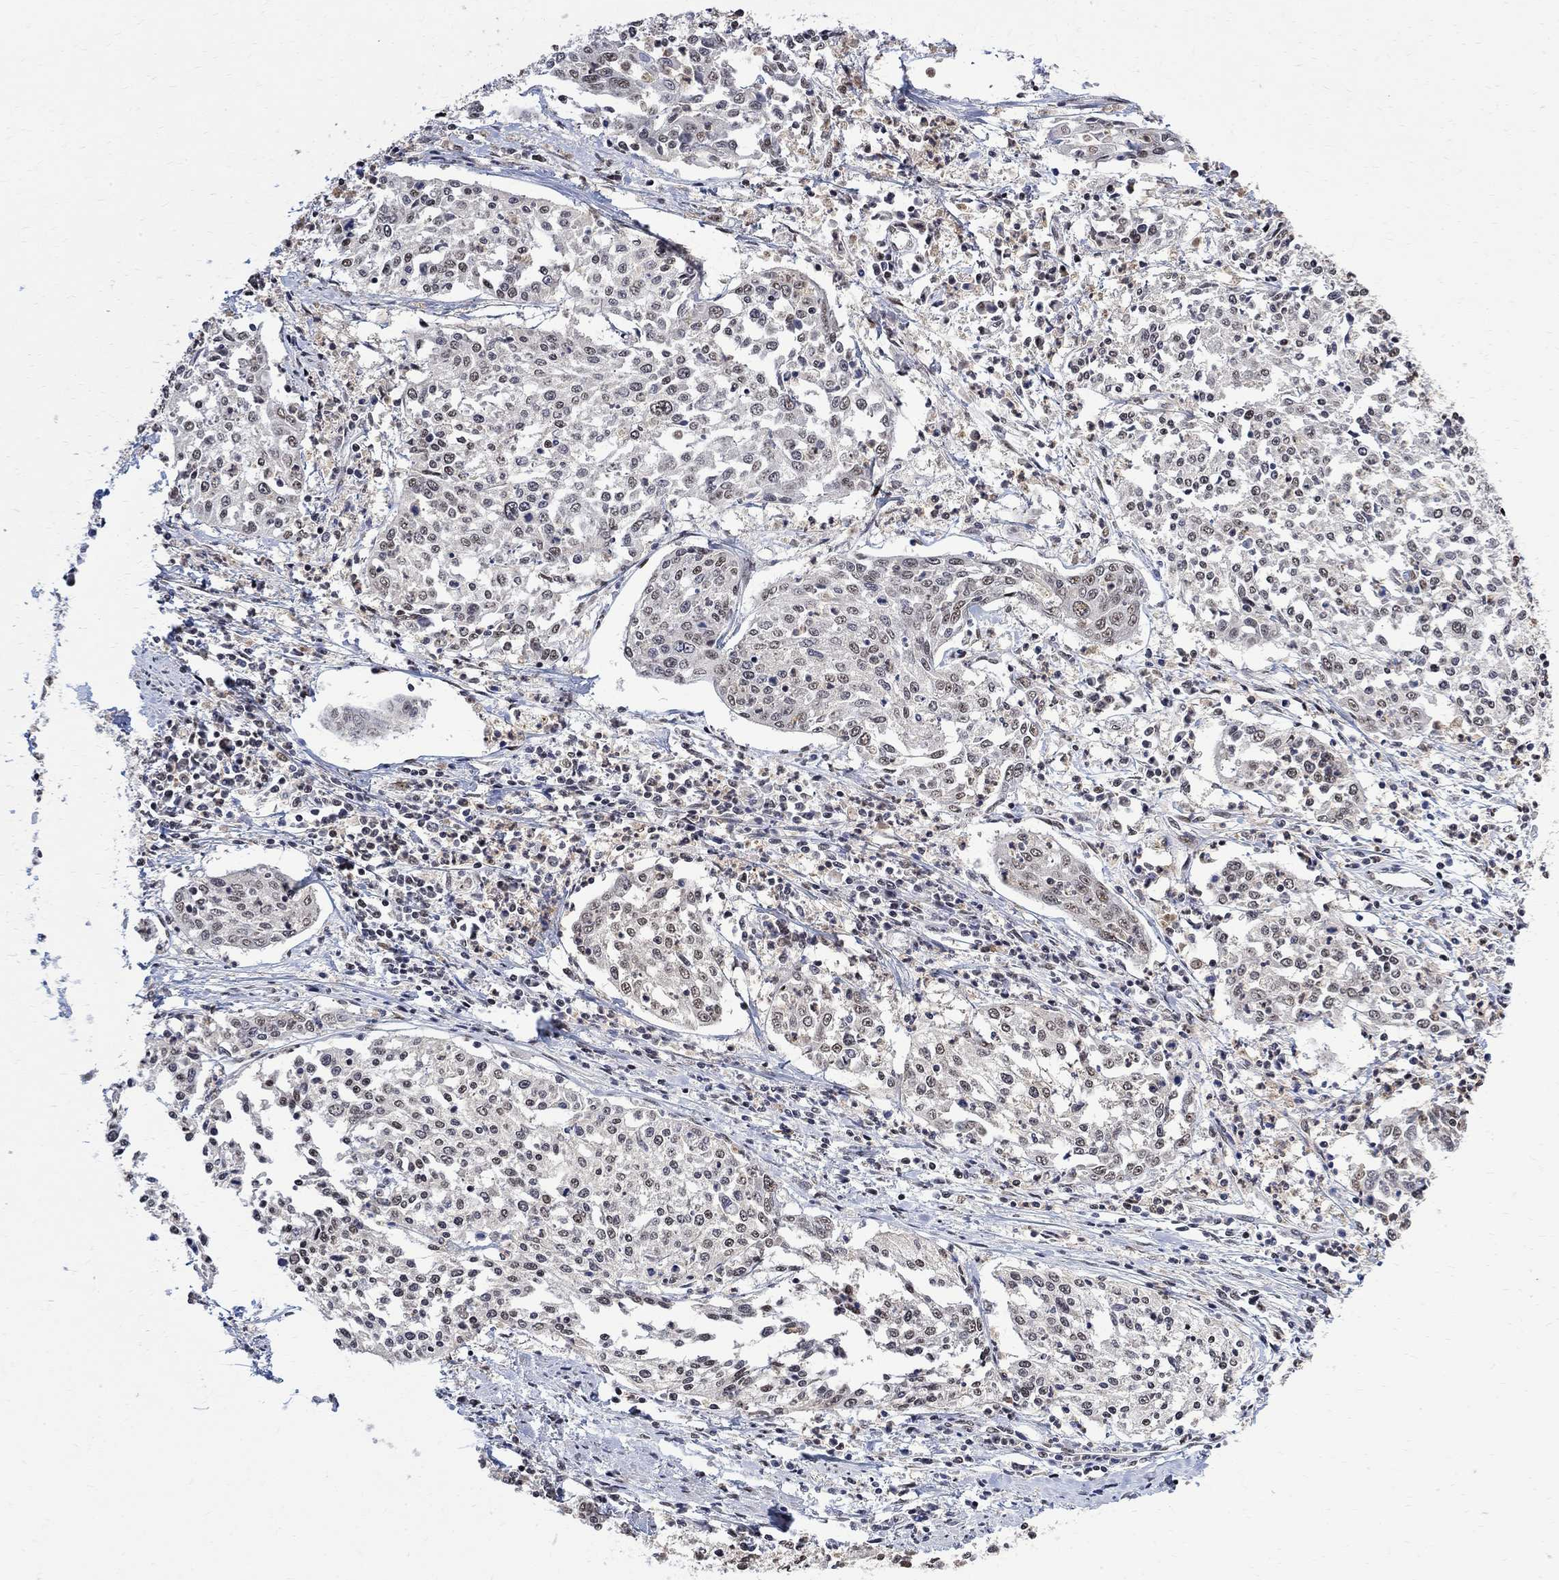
{"staining": {"intensity": "moderate", "quantity": "<25%", "location": "nuclear"}, "tissue": "cervical cancer", "cell_type": "Tumor cells", "image_type": "cancer", "snomed": [{"axis": "morphology", "description": "Squamous cell carcinoma, NOS"}, {"axis": "topography", "description": "Cervix"}], "caption": "Human squamous cell carcinoma (cervical) stained with a protein marker displays moderate staining in tumor cells.", "gene": "E4F1", "patient": {"sex": "female", "age": 41}}